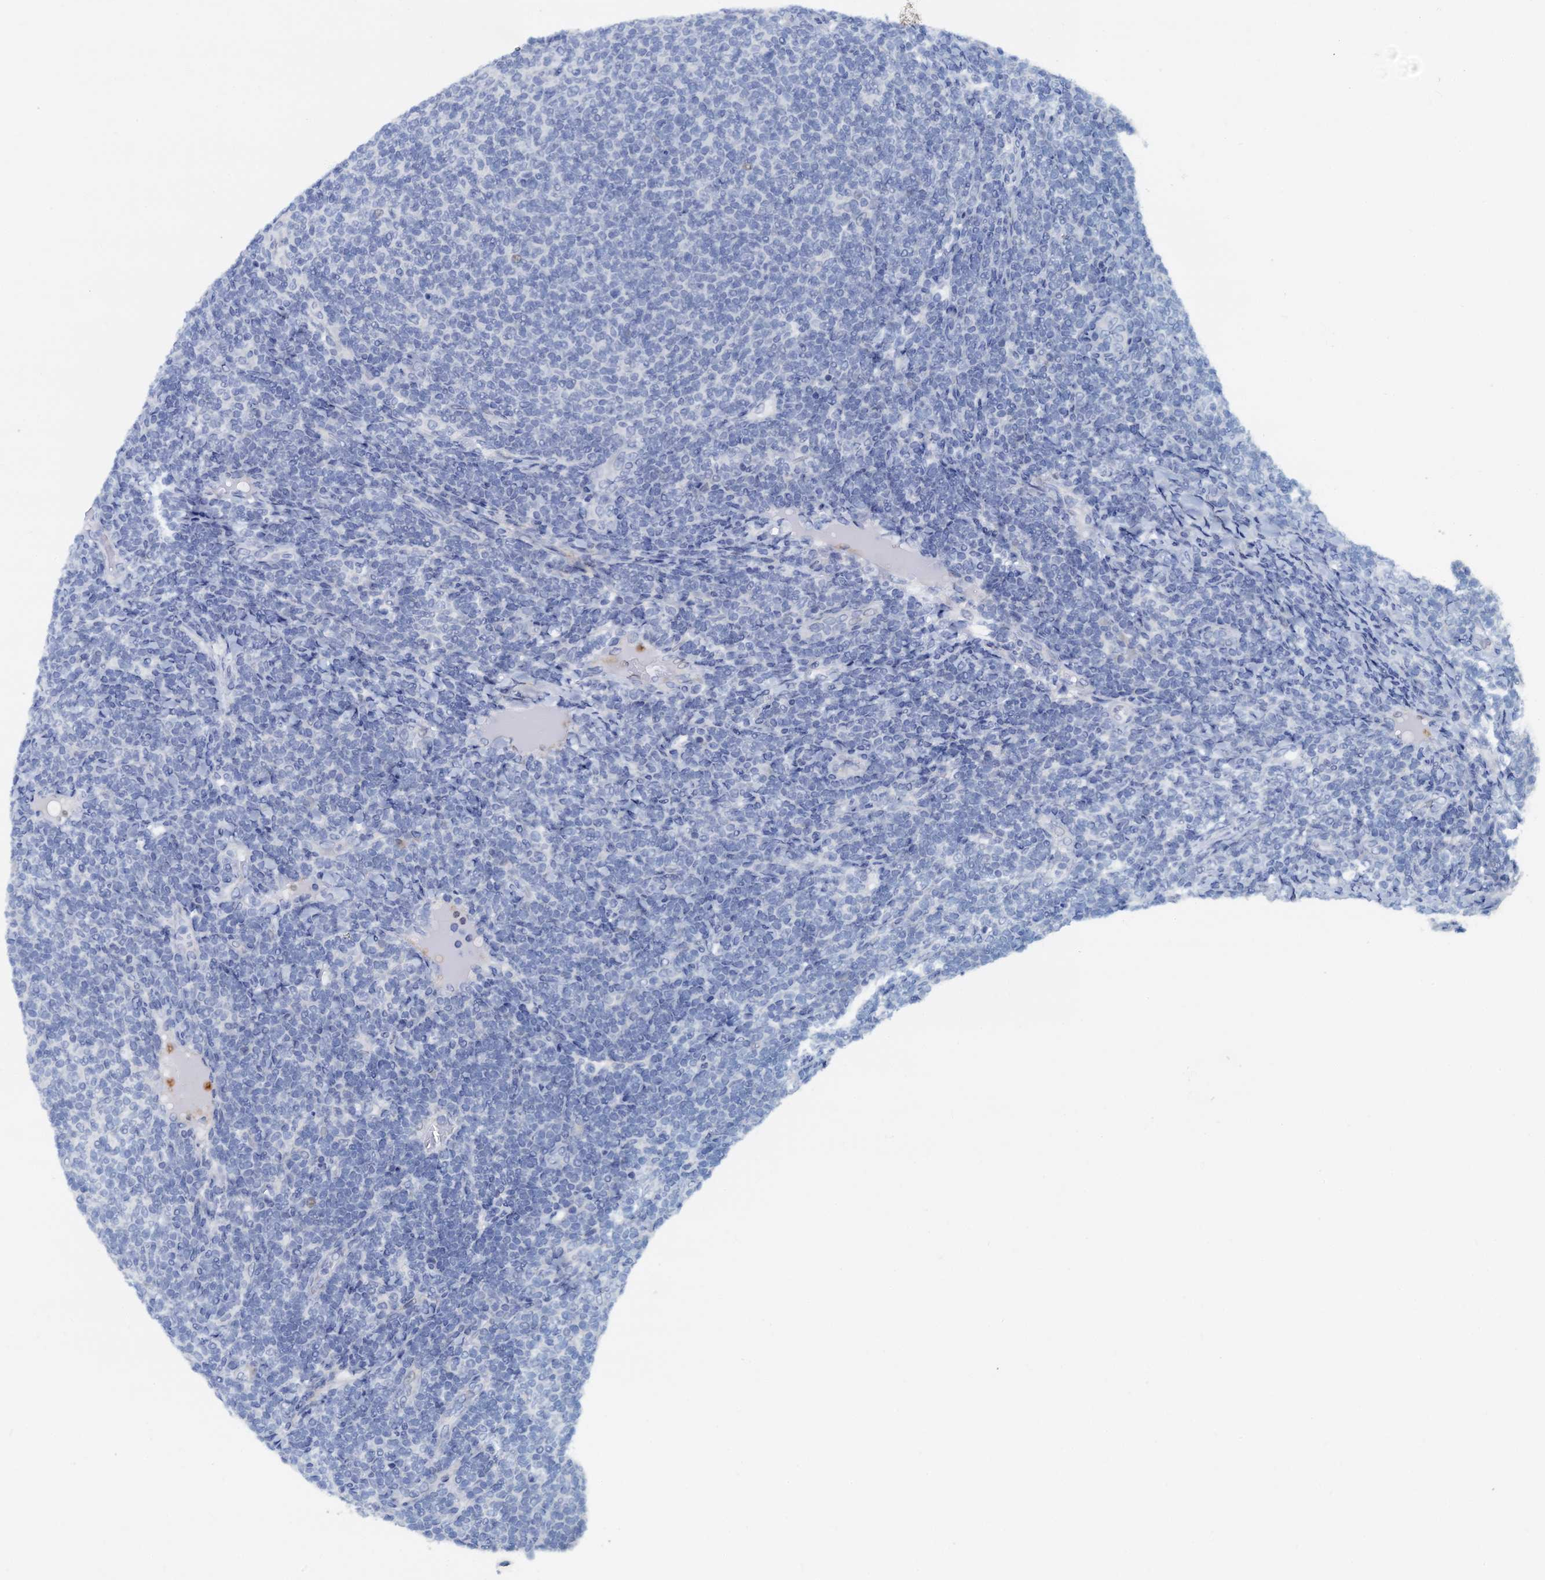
{"staining": {"intensity": "negative", "quantity": "none", "location": "none"}, "tissue": "lymphoma", "cell_type": "Tumor cells", "image_type": "cancer", "snomed": [{"axis": "morphology", "description": "Malignant lymphoma, non-Hodgkin's type, Low grade"}, {"axis": "topography", "description": "Lymph node"}], "caption": "High magnification brightfield microscopy of low-grade malignant lymphoma, non-Hodgkin's type stained with DAB (3,3'-diaminobenzidine) (brown) and counterstained with hematoxylin (blue): tumor cells show no significant staining. Brightfield microscopy of immunohistochemistry stained with DAB (brown) and hematoxylin (blue), captured at high magnification.", "gene": "PTGES3", "patient": {"sex": "male", "age": 66}}